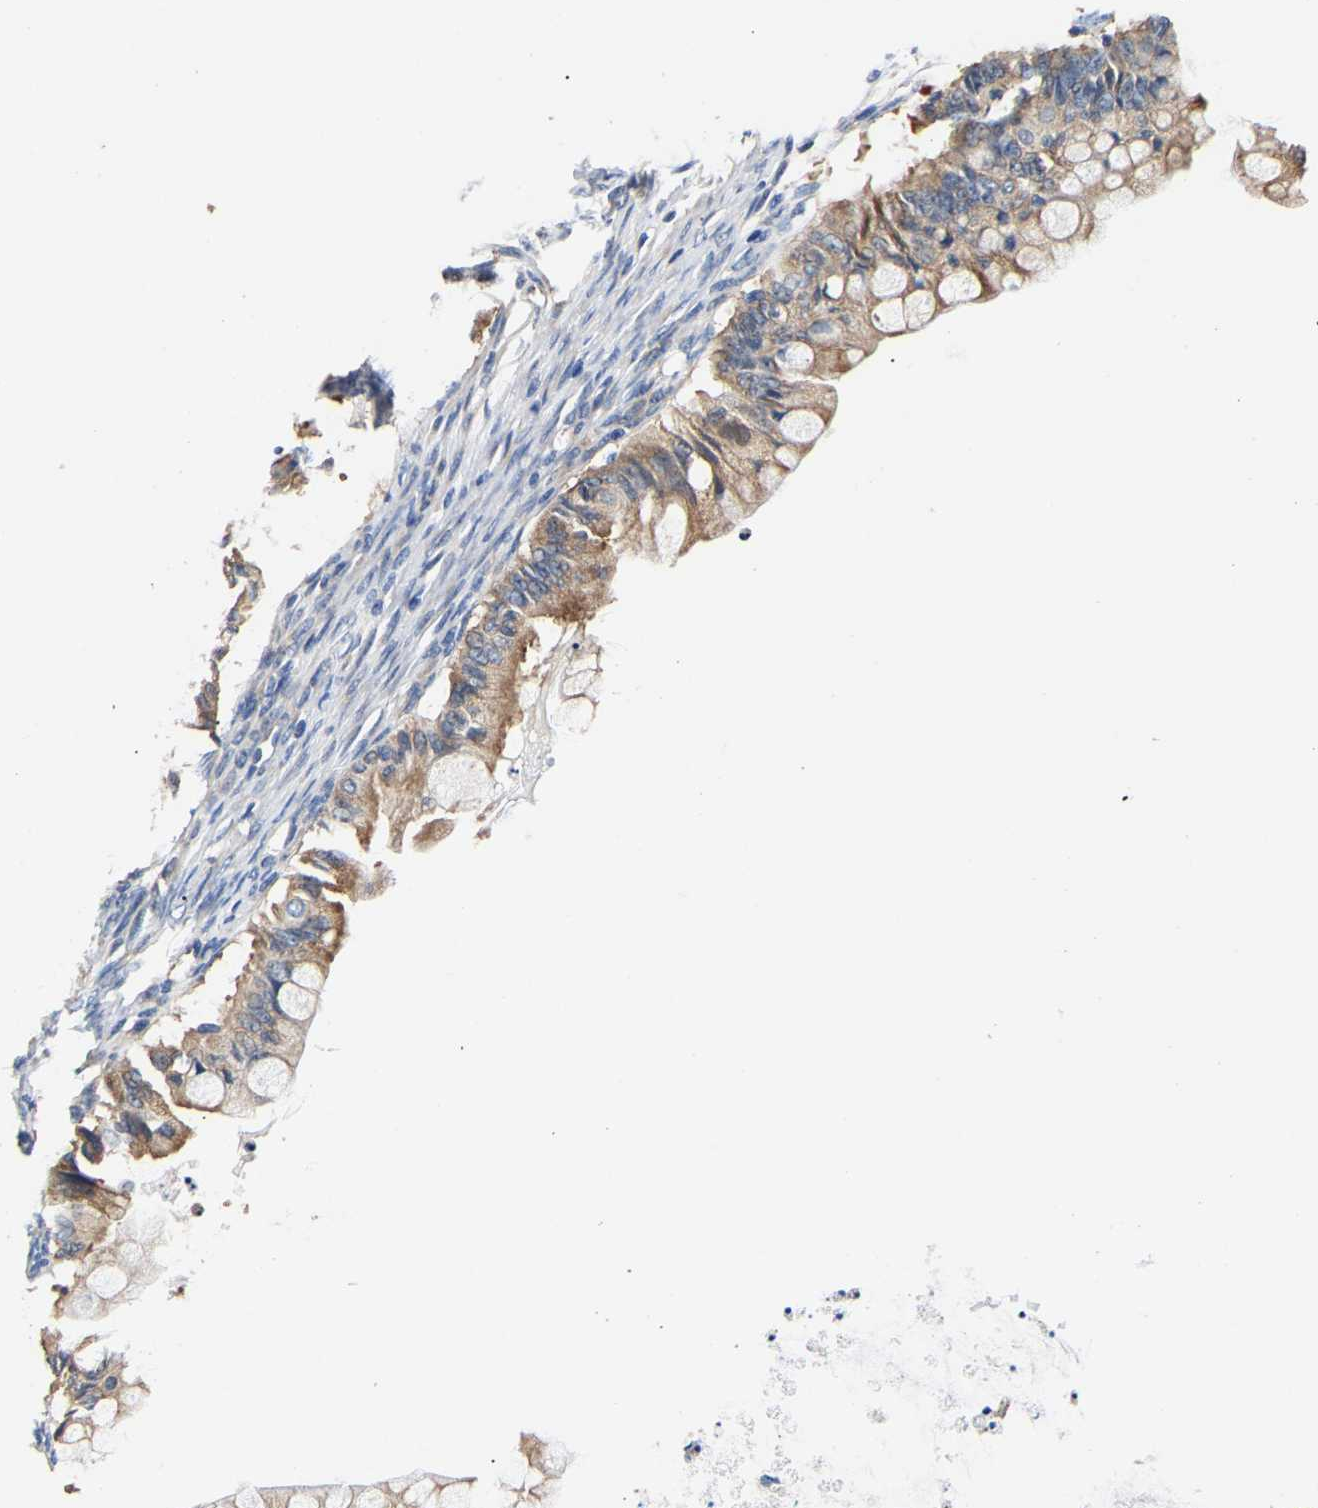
{"staining": {"intensity": "moderate", "quantity": ">75%", "location": "cytoplasmic/membranous"}, "tissue": "ovarian cancer", "cell_type": "Tumor cells", "image_type": "cancer", "snomed": [{"axis": "morphology", "description": "Cystadenocarcinoma, mucinous, NOS"}, {"axis": "topography", "description": "Ovary"}], "caption": "This micrograph displays IHC staining of human mucinous cystadenocarcinoma (ovarian), with medium moderate cytoplasmic/membranous expression in approximately >75% of tumor cells.", "gene": "LRBA", "patient": {"sex": "female", "age": 57}}